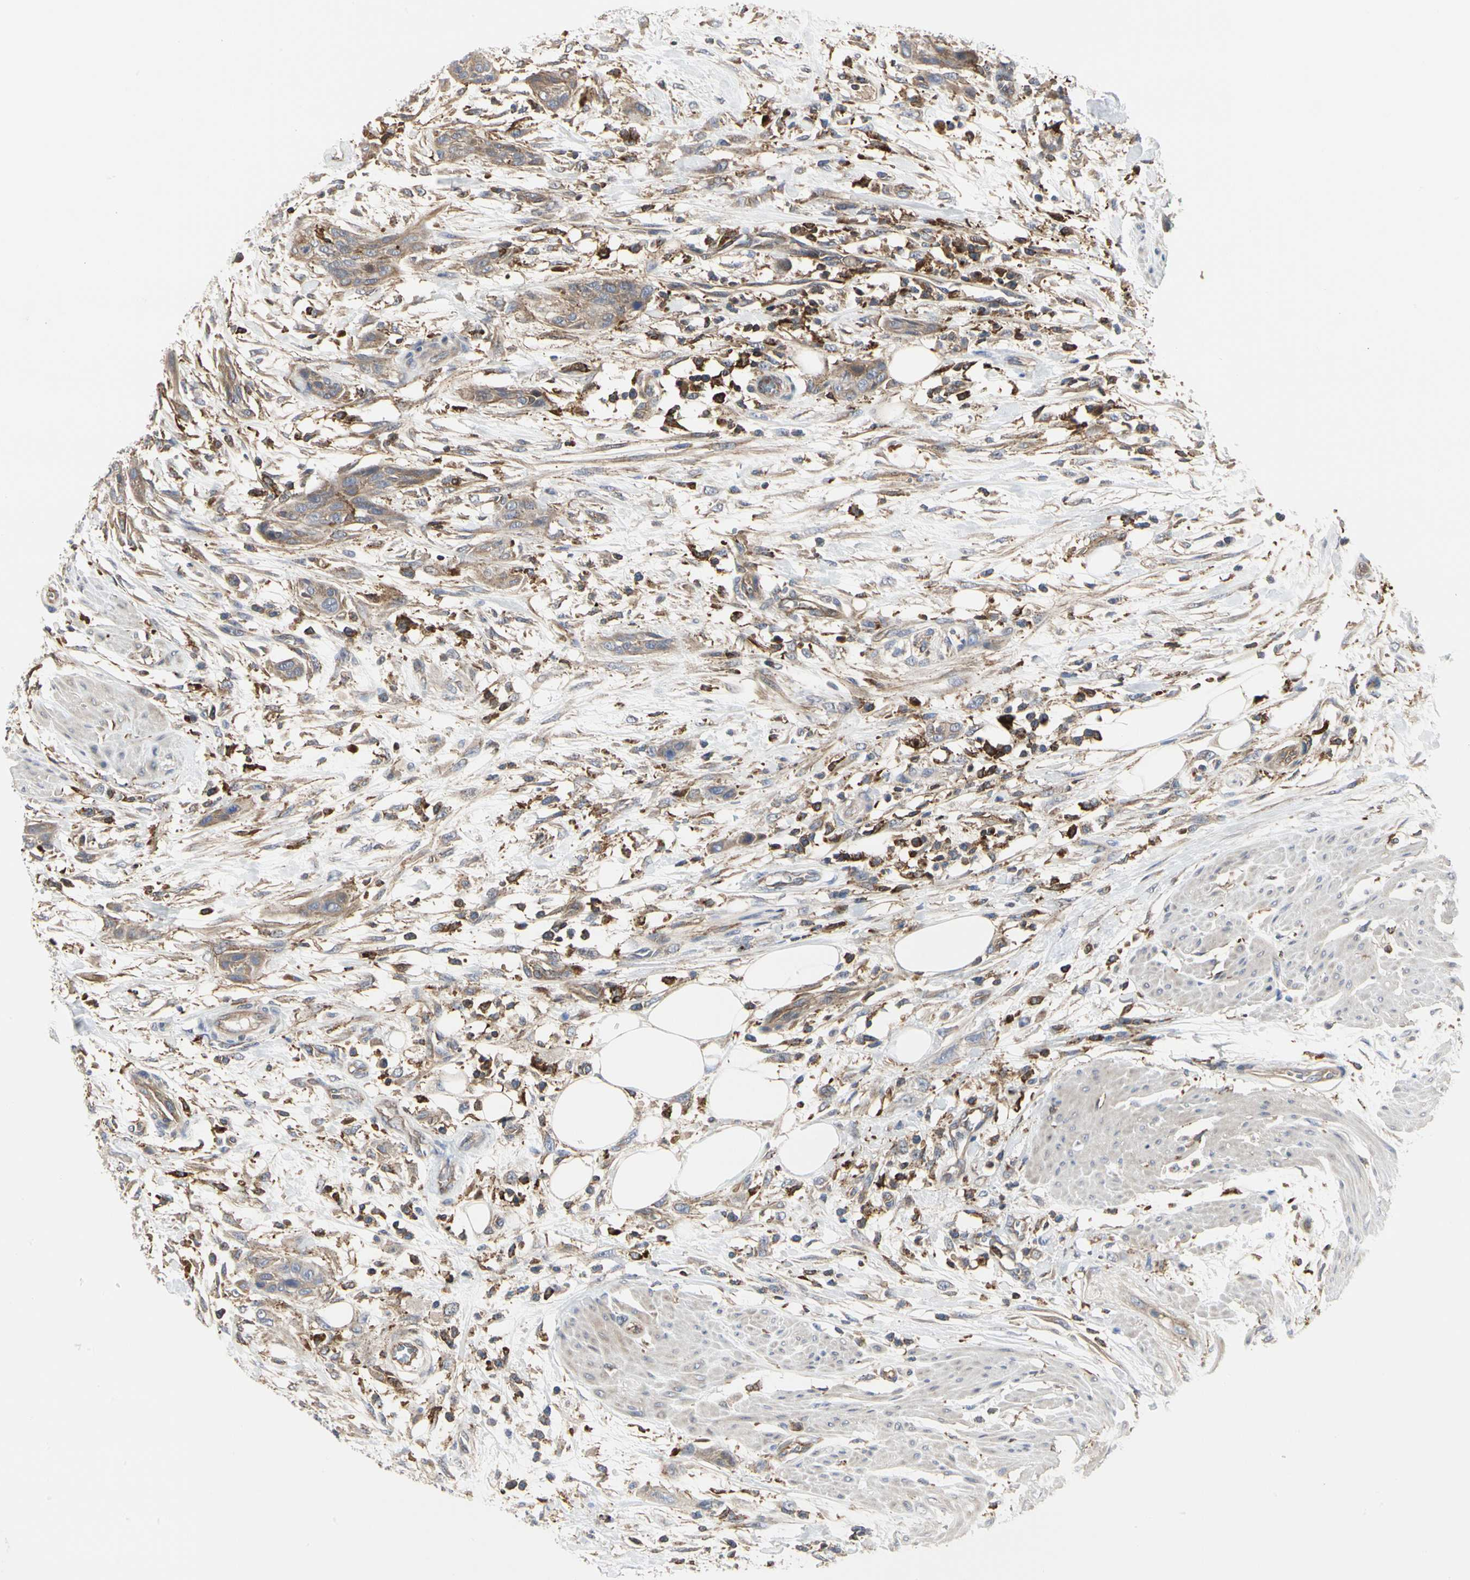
{"staining": {"intensity": "weak", "quantity": ">75%", "location": "cytoplasmic/membranous"}, "tissue": "urothelial cancer", "cell_type": "Tumor cells", "image_type": "cancer", "snomed": [{"axis": "morphology", "description": "Urothelial carcinoma, High grade"}, {"axis": "topography", "description": "Urinary bladder"}], "caption": "Urothelial carcinoma (high-grade) stained with a brown dye reveals weak cytoplasmic/membranous positive staining in about >75% of tumor cells.", "gene": "NAPG", "patient": {"sex": "male", "age": 35}}